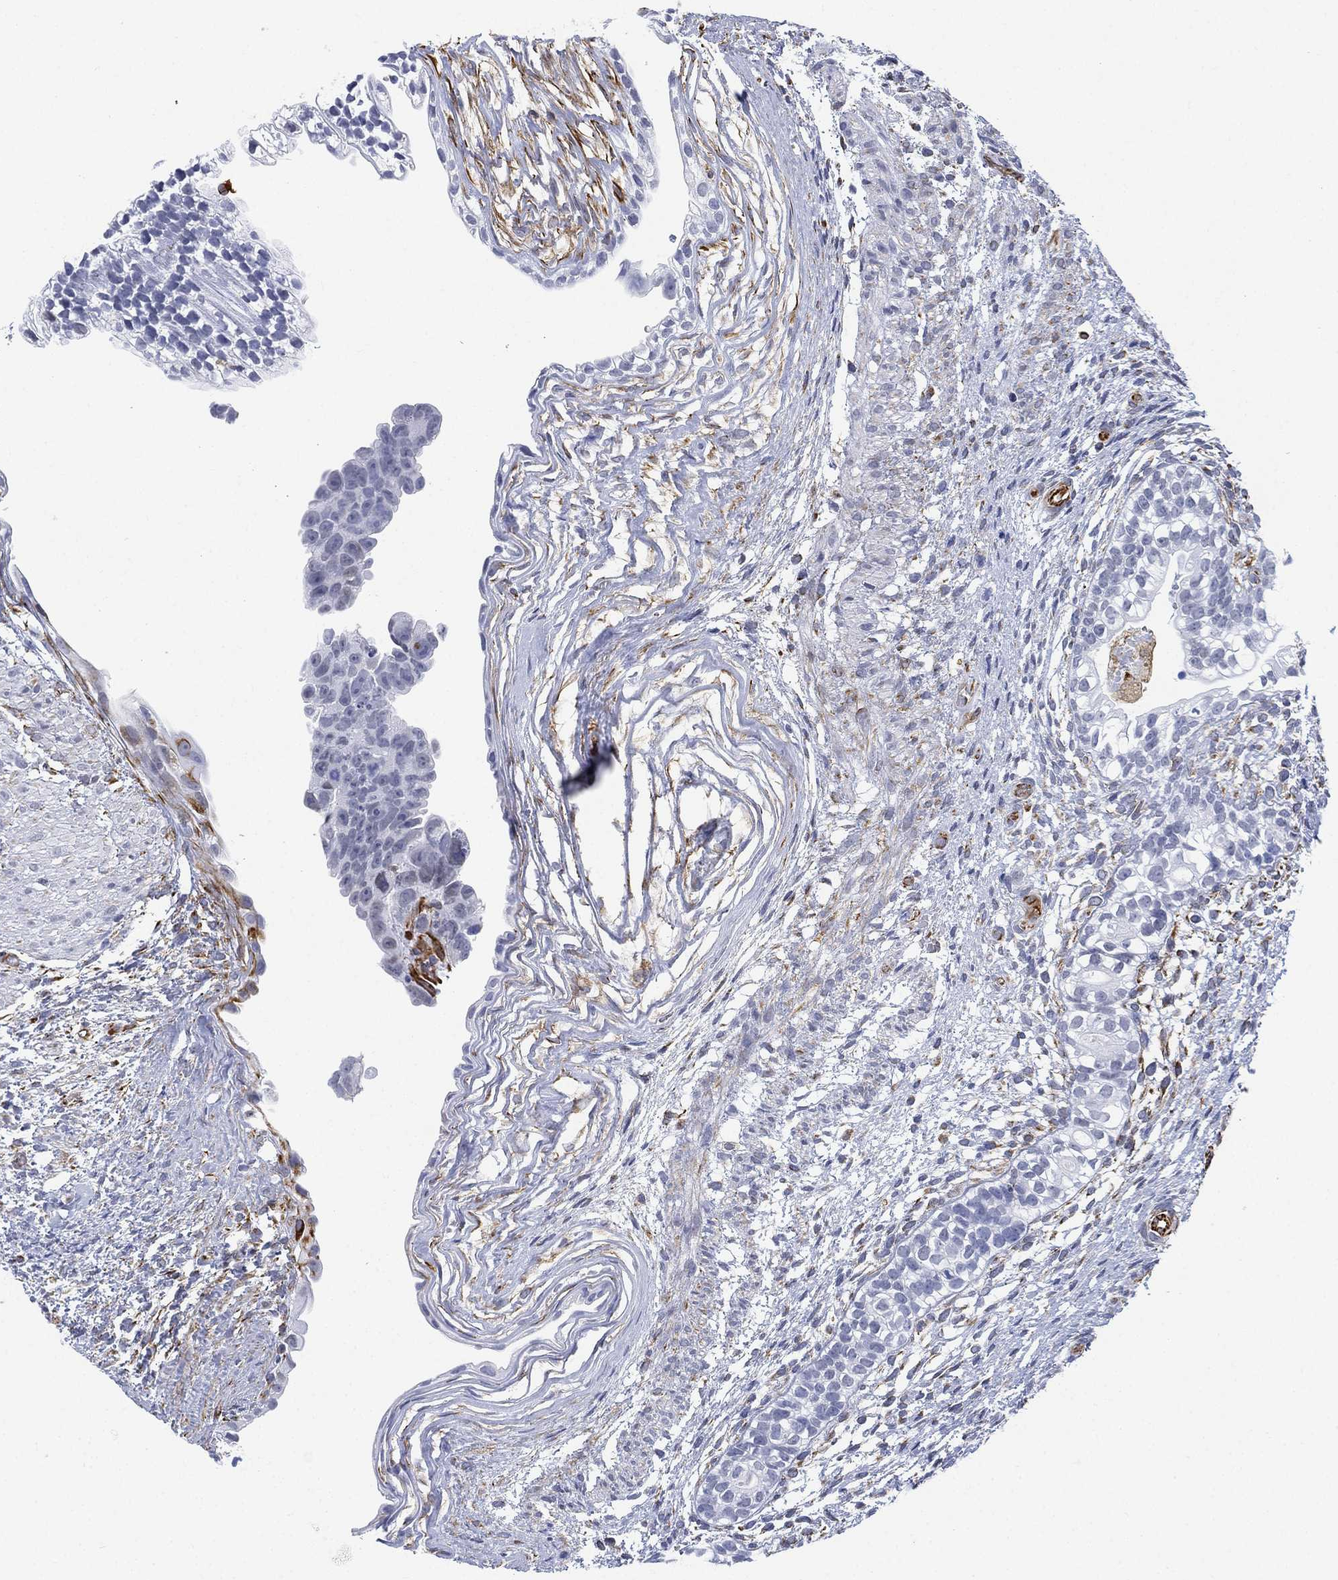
{"staining": {"intensity": "weak", "quantity": "<25%", "location": "cytoplasmic/membranous"}, "tissue": "testis cancer", "cell_type": "Tumor cells", "image_type": "cancer", "snomed": [{"axis": "morphology", "description": "Normal tissue, NOS"}, {"axis": "morphology", "description": "Carcinoma, Embryonal, NOS"}, {"axis": "topography", "description": "Testis"}, {"axis": "topography", "description": "Epididymis"}], "caption": "IHC of human testis cancer shows no positivity in tumor cells. (Stains: DAB immunohistochemistry with hematoxylin counter stain, Microscopy: brightfield microscopy at high magnification).", "gene": "PSKH2", "patient": {"sex": "male", "age": 24}}